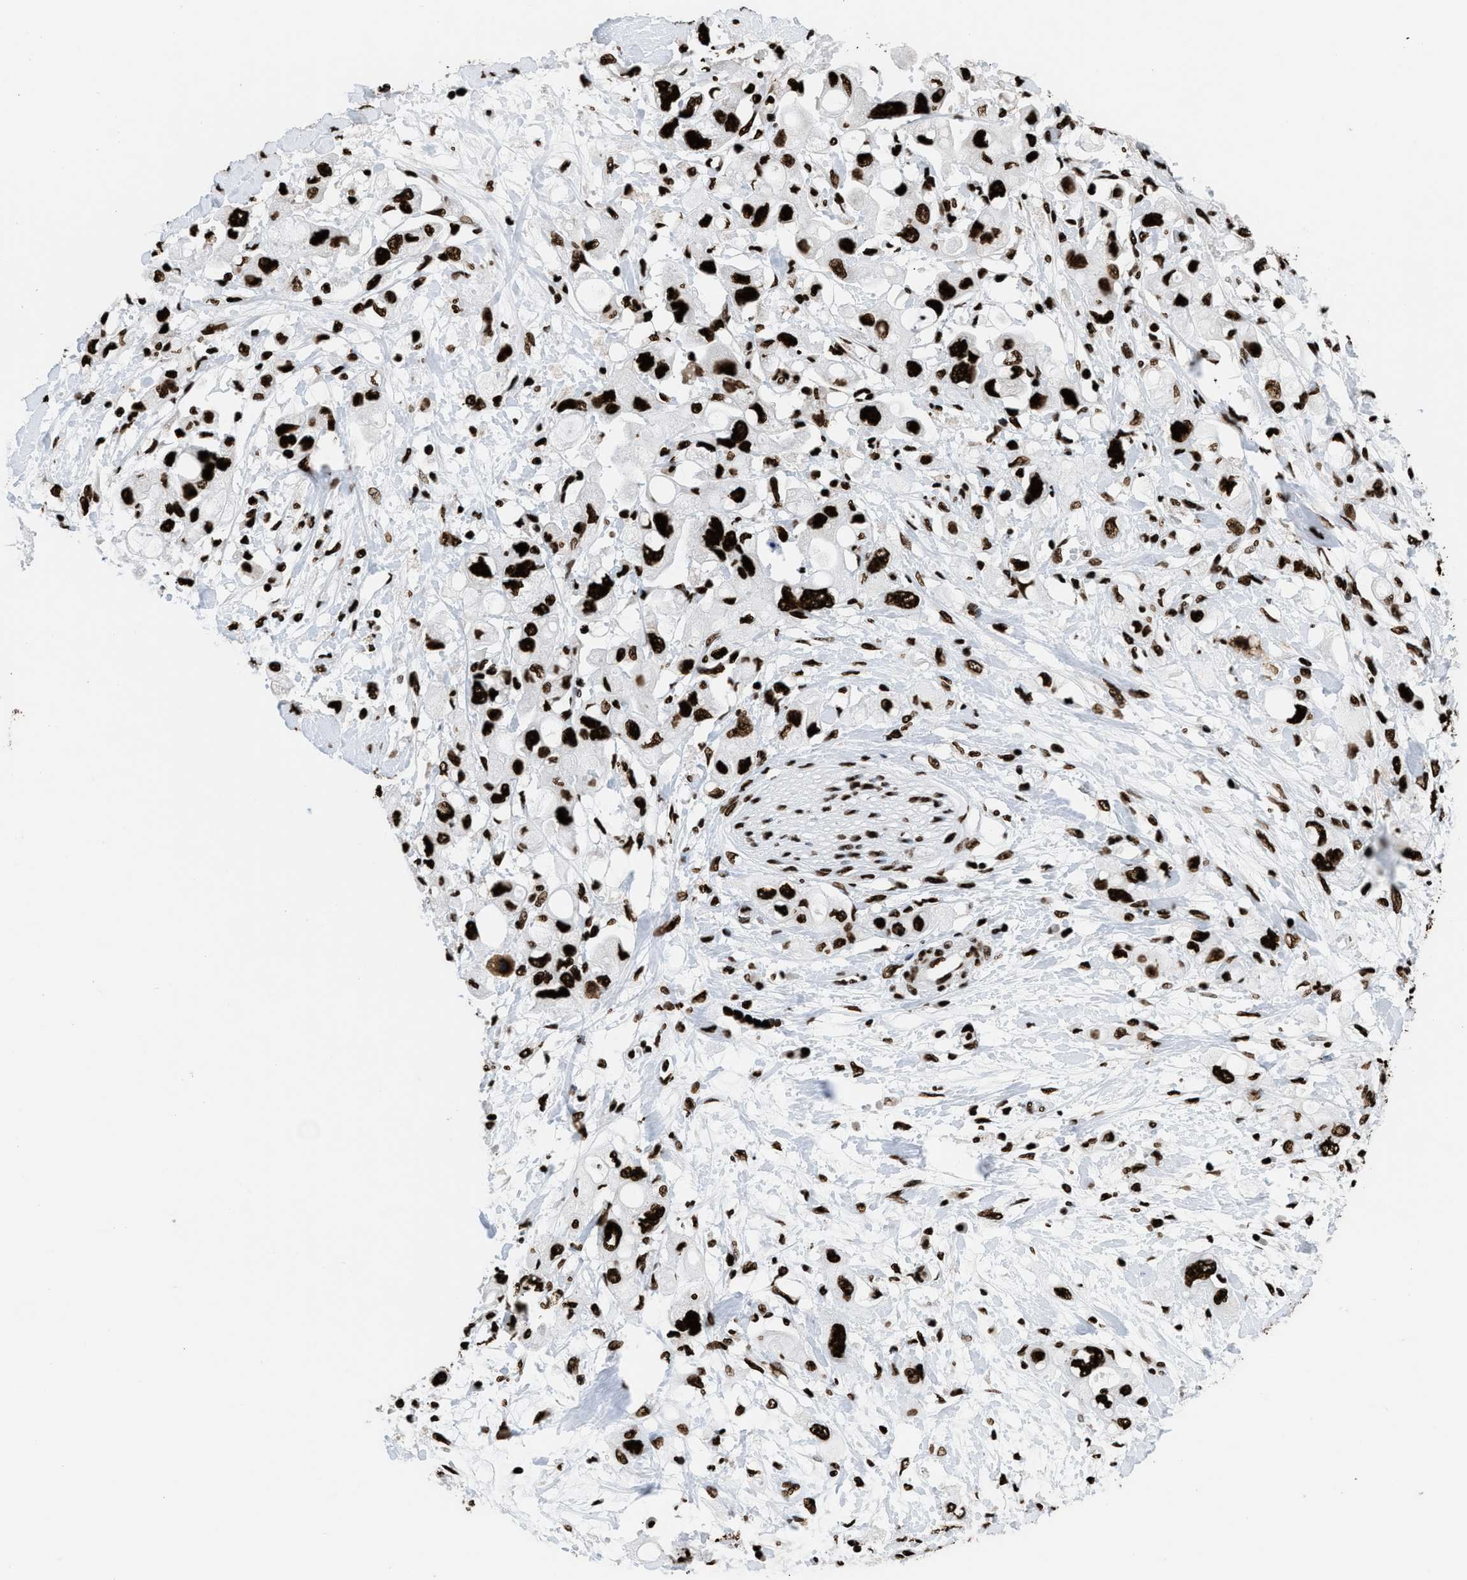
{"staining": {"intensity": "strong", "quantity": ">75%", "location": "nuclear"}, "tissue": "pancreatic cancer", "cell_type": "Tumor cells", "image_type": "cancer", "snomed": [{"axis": "morphology", "description": "Adenocarcinoma, NOS"}, {"axis": "topography", "description": "Pancreas"}], "caption": "This image displays immunohistochemistry (IHC) staining of human pancreatic cancer, with high strong nuclear expression in about >75% of tumor cells.", "gene": "HNRNPM", "patient": {"sex": "female", "age": 56}}